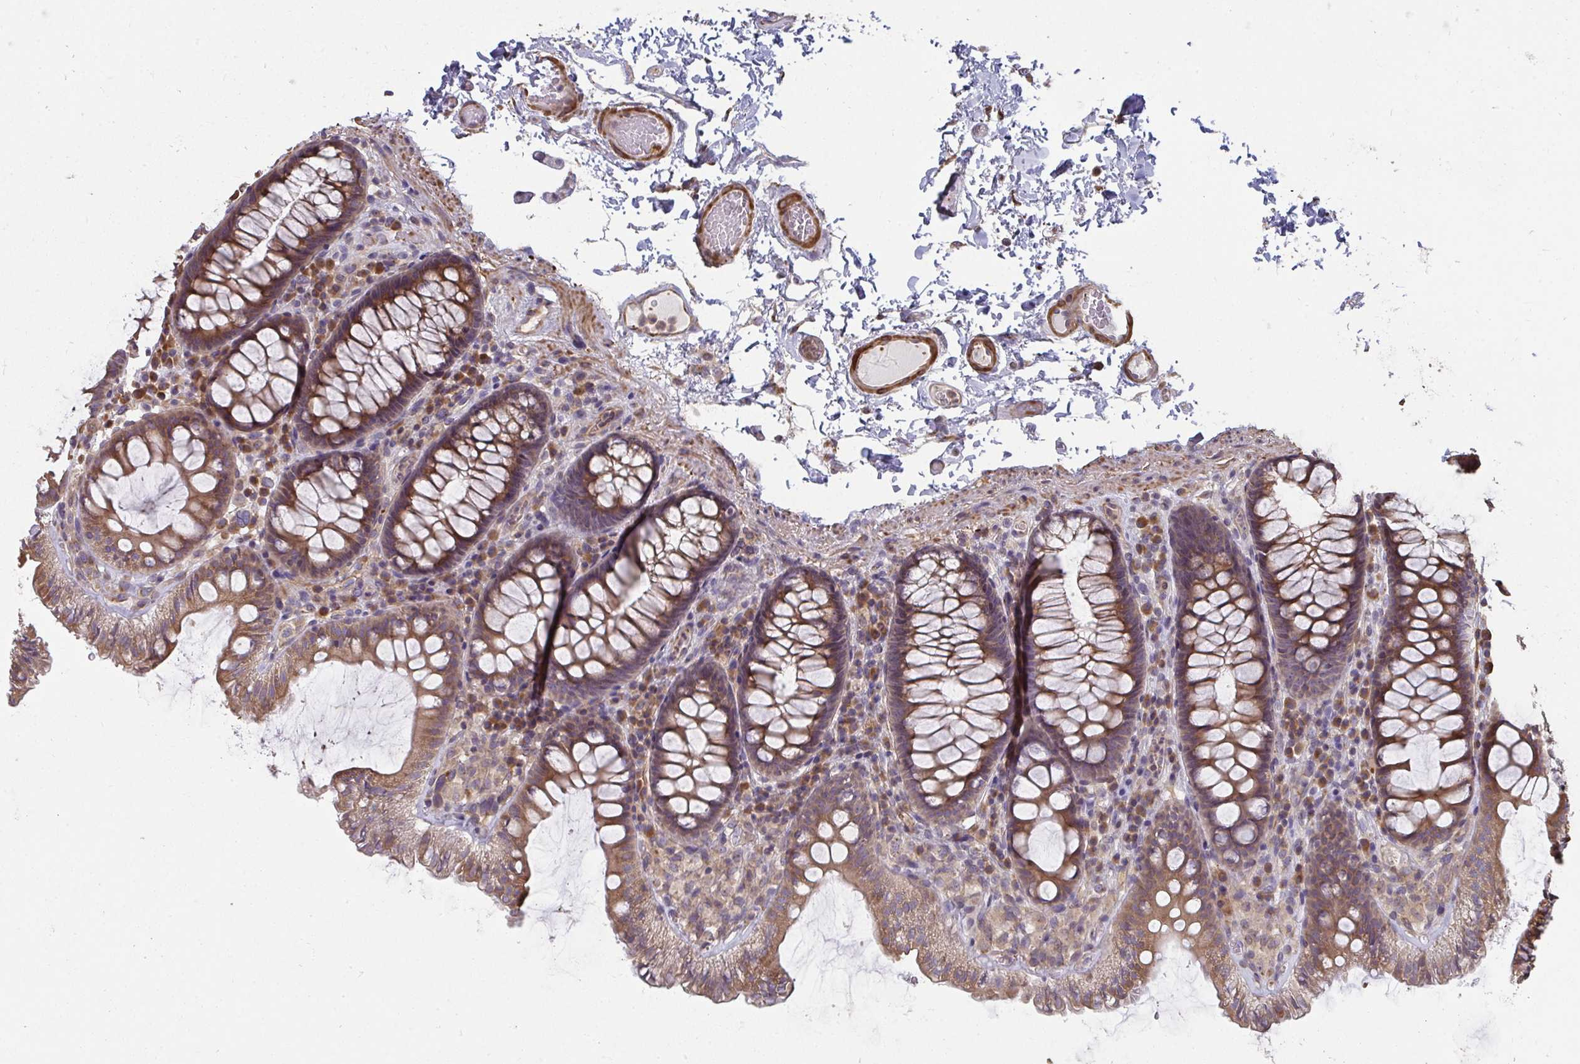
{"staining": {"intensity": "moderate", "quantity": ">75%", "location": "cytoplasmic/membranous"}, "tissue": "colon", "cell_type": "Endothelial cells", "image_type": "normal", "snomed": [{"axis": "morphology", "description": "Normal tissue, NOS"}, {"axis": "topography", "description": "Colon"}, {"axis": "topography", "description": "Peripheral nerve tissue"}], "caption": "This is a micrograph of immunohistochemistry staining of benign colon, which shows moderate staining in the cytoplasmic/membranous of endothelial cells.", "gene": "ZFYVE28", "patient": {"sex": "male", "age": 84}}